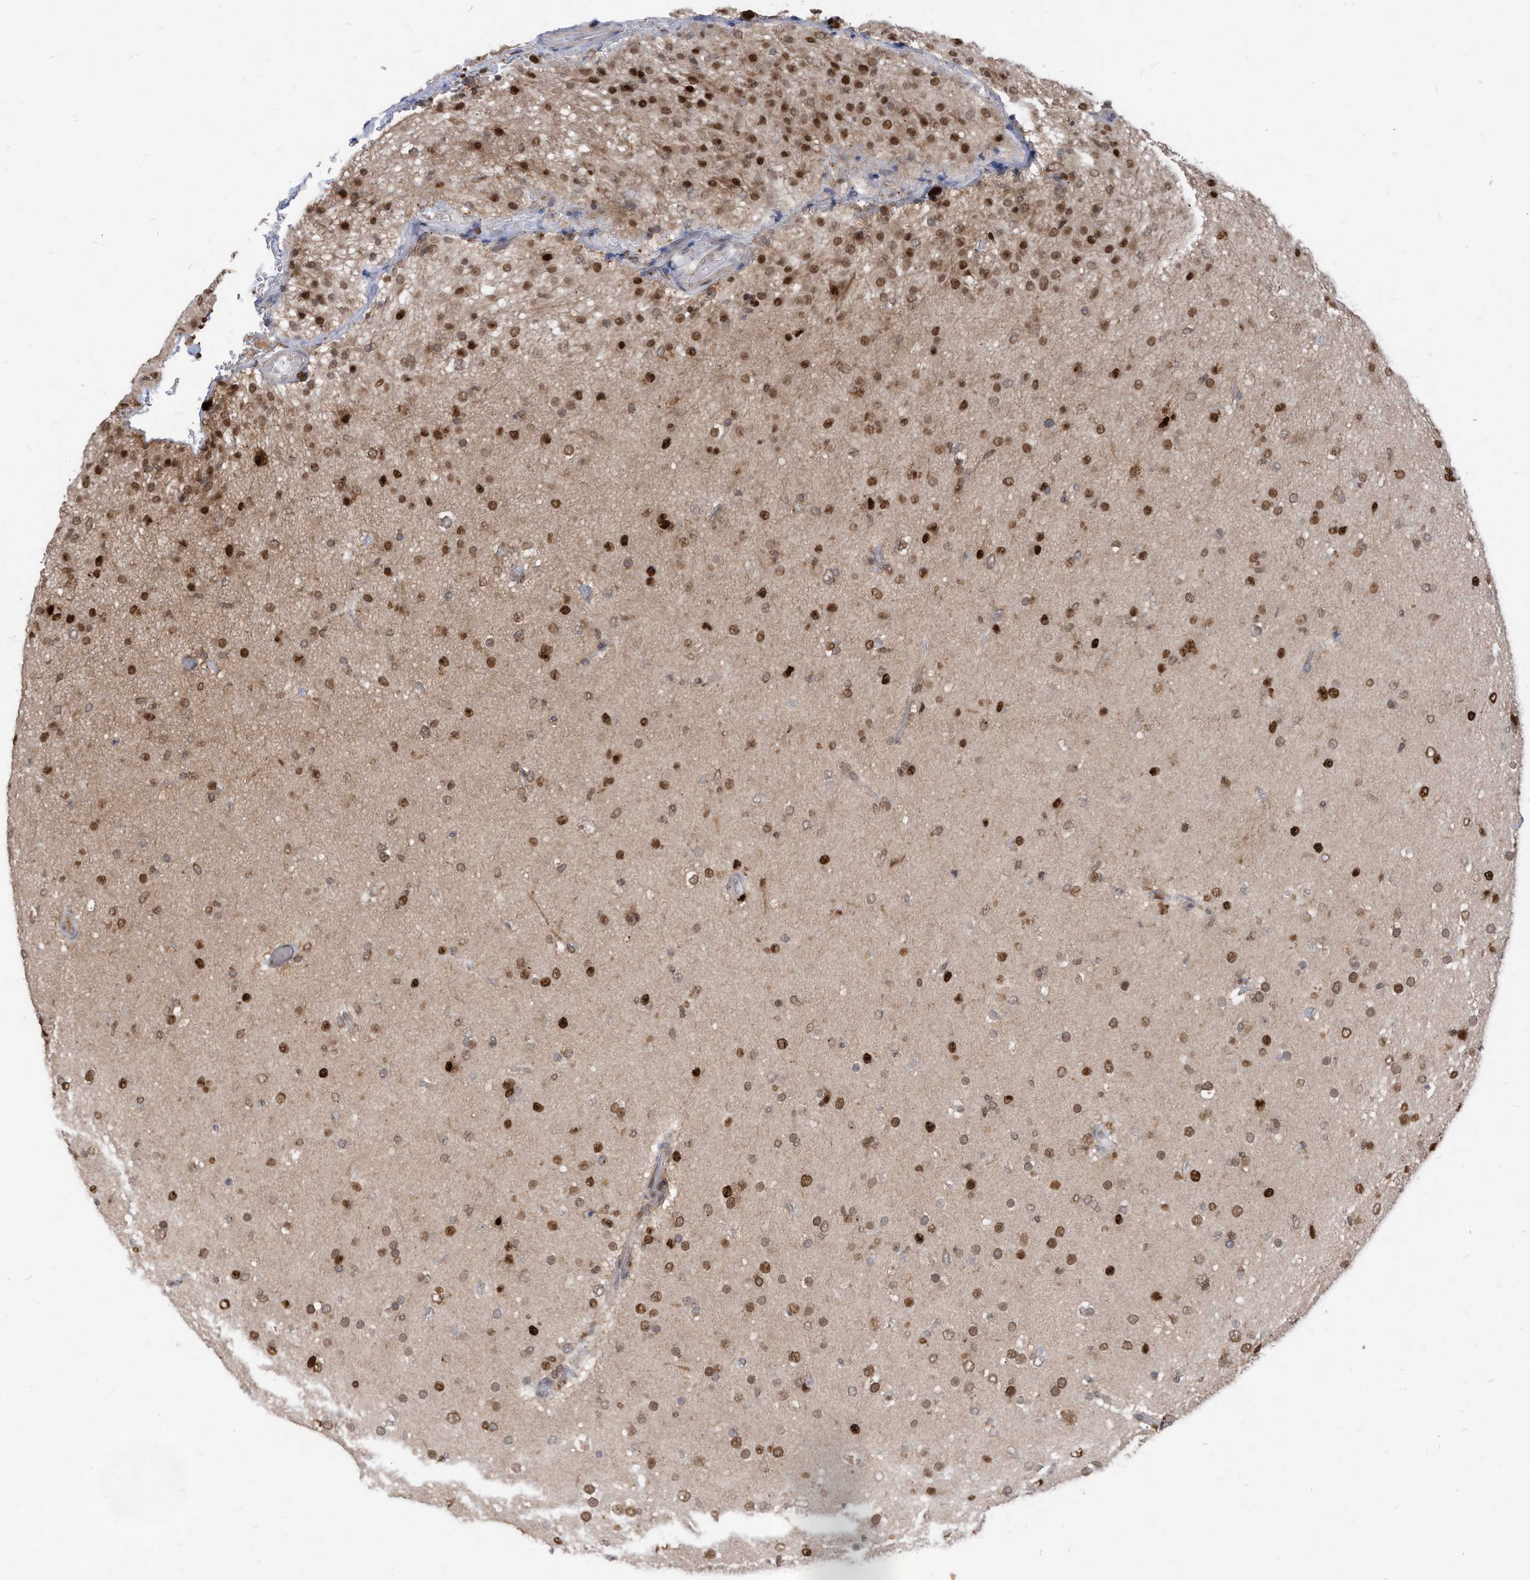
{"staining": {"intensity": "strong", "quantity": "25%-75%", "location": "nuclear"}, "tissue": "glioma", "cell_type": "Tumor cells", "image_type": "cancer", "snomed": [{"axis": "morphology", "description": "Glioma, malignant, Low grade"}, {"axis": "topography", "description": "Brain"}], "caption": "Tumor cells demonstrate high levels of strong nuclear staining in approximately 25%-75% of cells in malignant glioma (low-grade).", "gene": "KPNB1", "patient": {"sex": "male", "age": 65}}